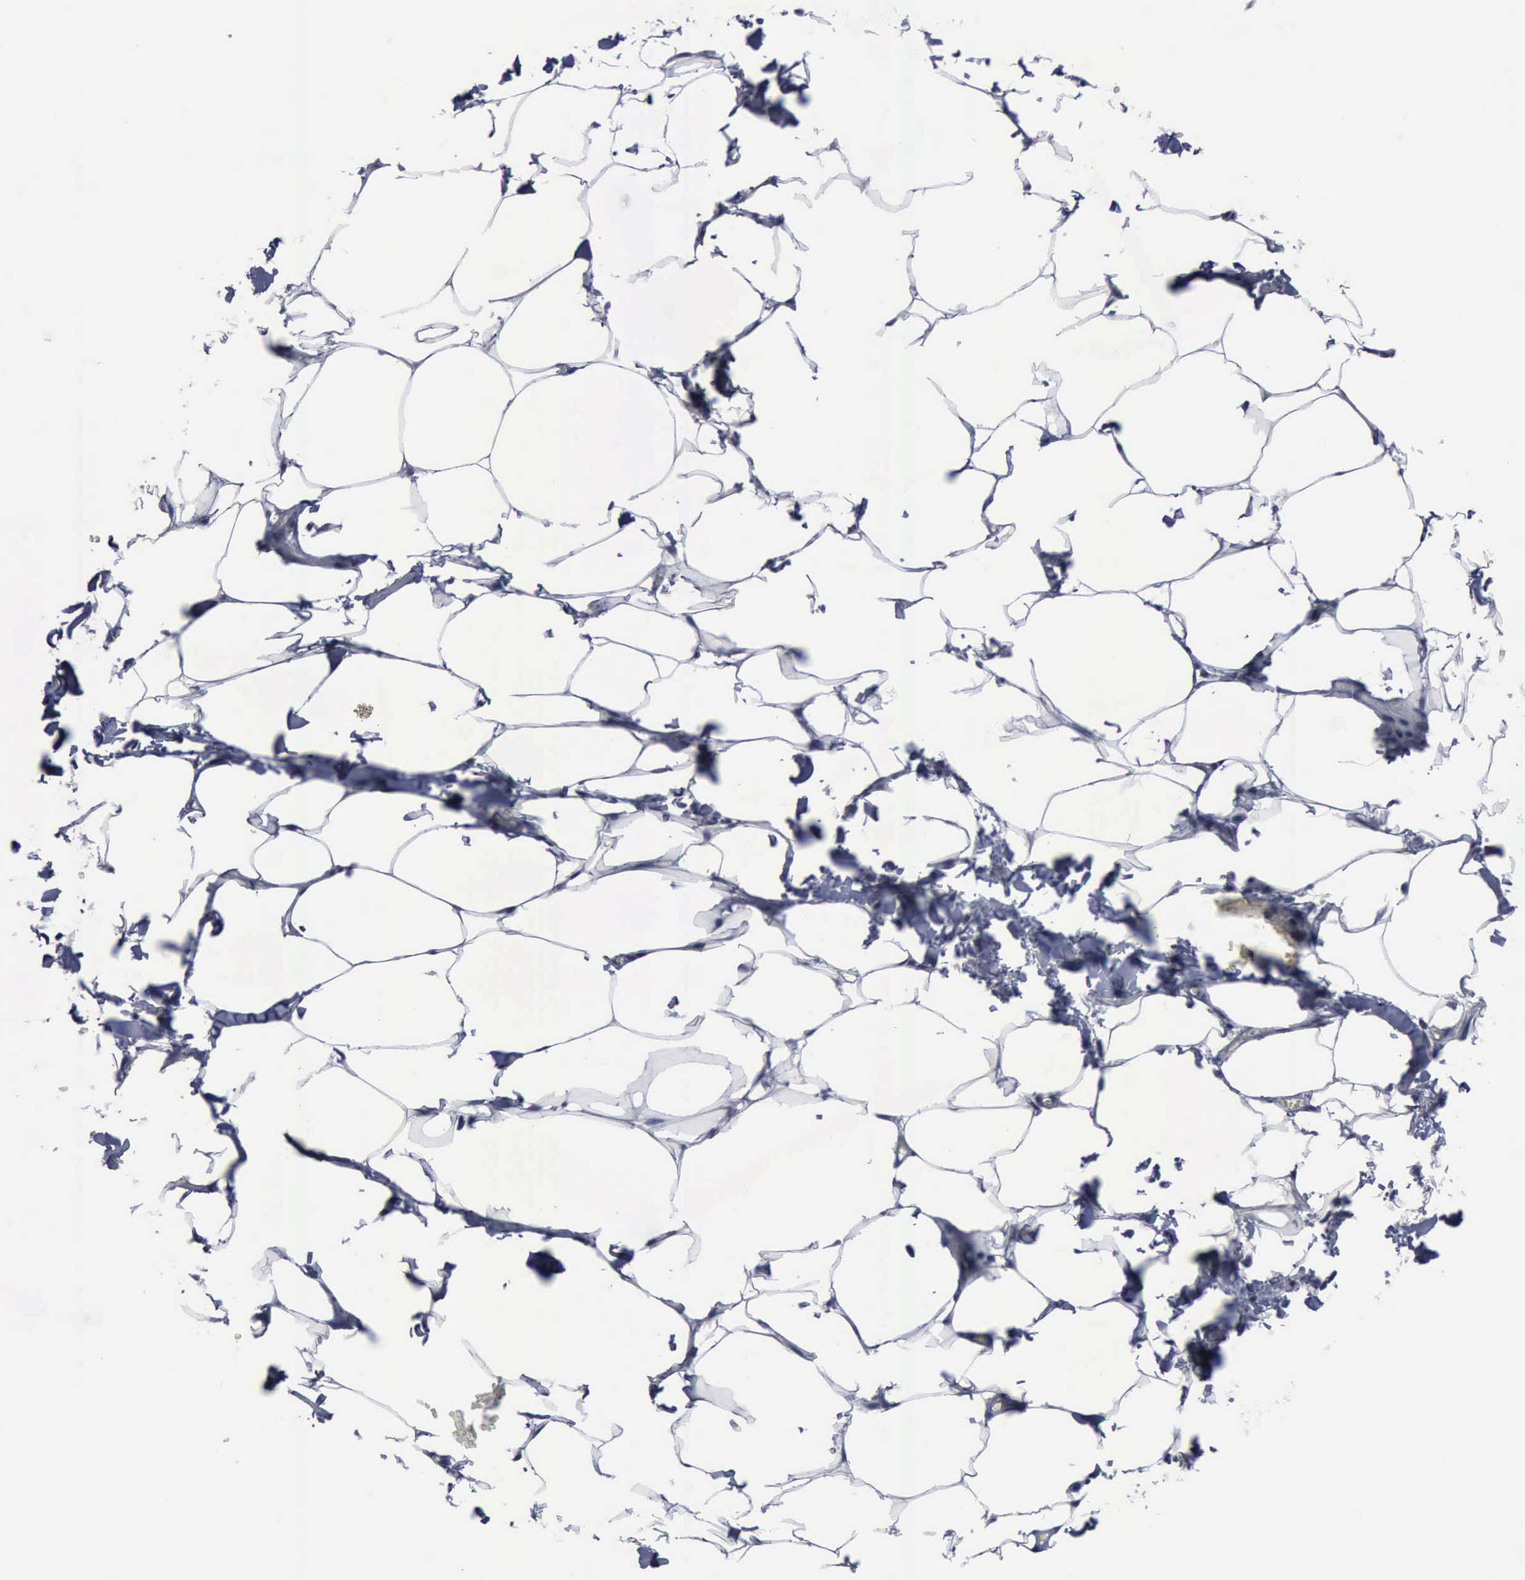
{"staining": {"intensity": "negative", "quantity": "none", "location": "none"}, "tissue": "adipose tissue", "cell_type": "Adipocytes", "image_type": "normal", "snomed": [{"axis": "morphology", "description": "Normal tissue, NOS"}, {"axis": "topography", "description": "Vascular tissue"}], "caption": "Human adipose tissue stained for a protein using immunohistochemistry demonstrates no staining in adipocytes.", "gene": "BRD1", "patient": {"sex": "male", "age": 41}}